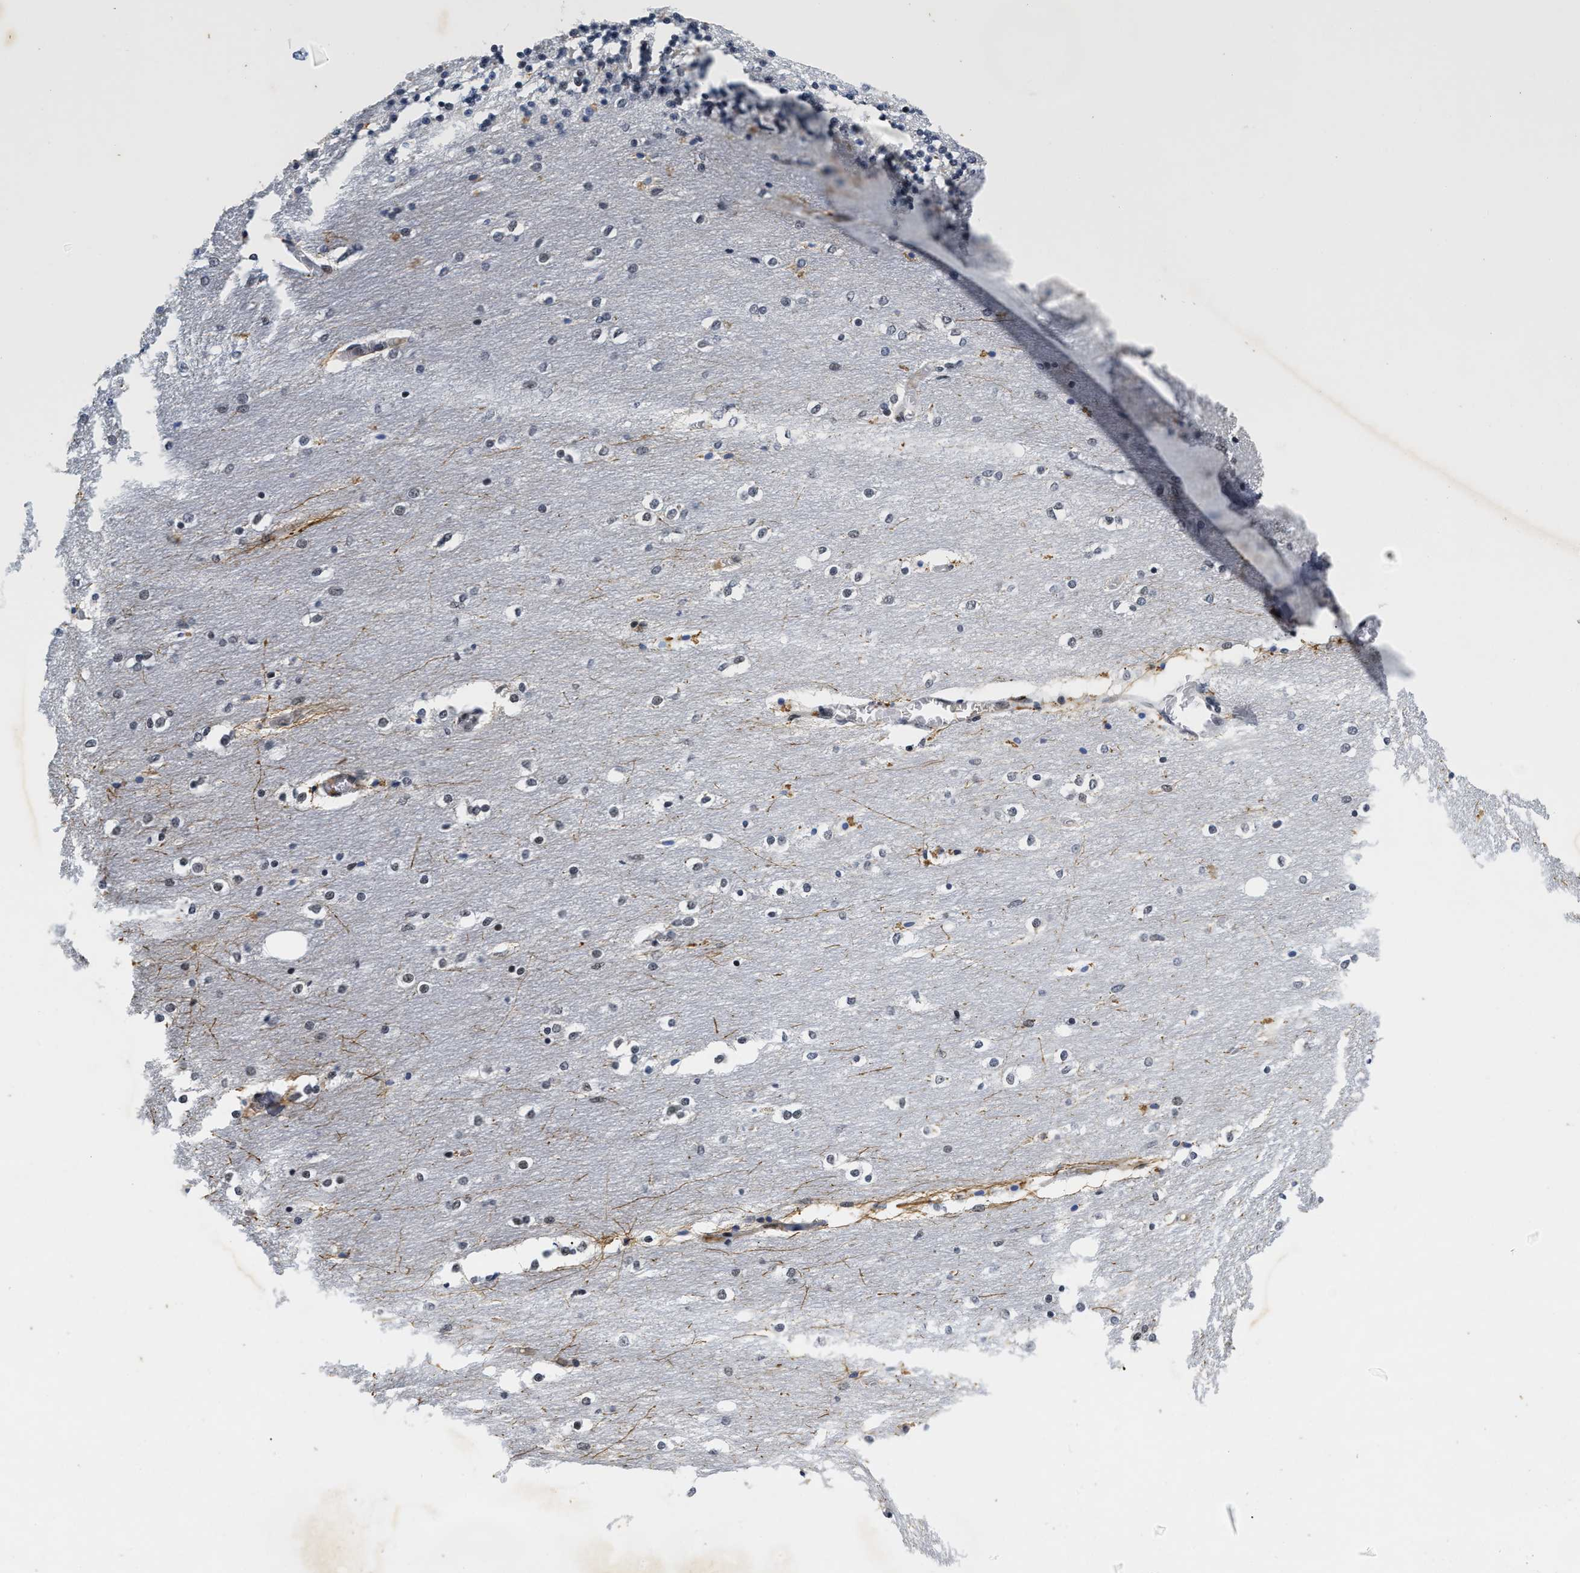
{"staining": {"intensity": "negative", "quantity": "none", "location": "none"}, "tissue": "cerebellum", "cell_type": "Cells in granular layer", "image_type": "normal", "snomed": [{"axis": "morphology", "description": "Normal tissue, NOS"}, {"axis": "topography", "description": "Cerebellum"}], "caption": "A high-resolution histopathology image shows immunohistochemistry staining of unremarkable cerebellum, which exhibits no significant expression in cells in granular layer.", "gene": "INIP", "patient": {"sex": "female", "age": 54}}